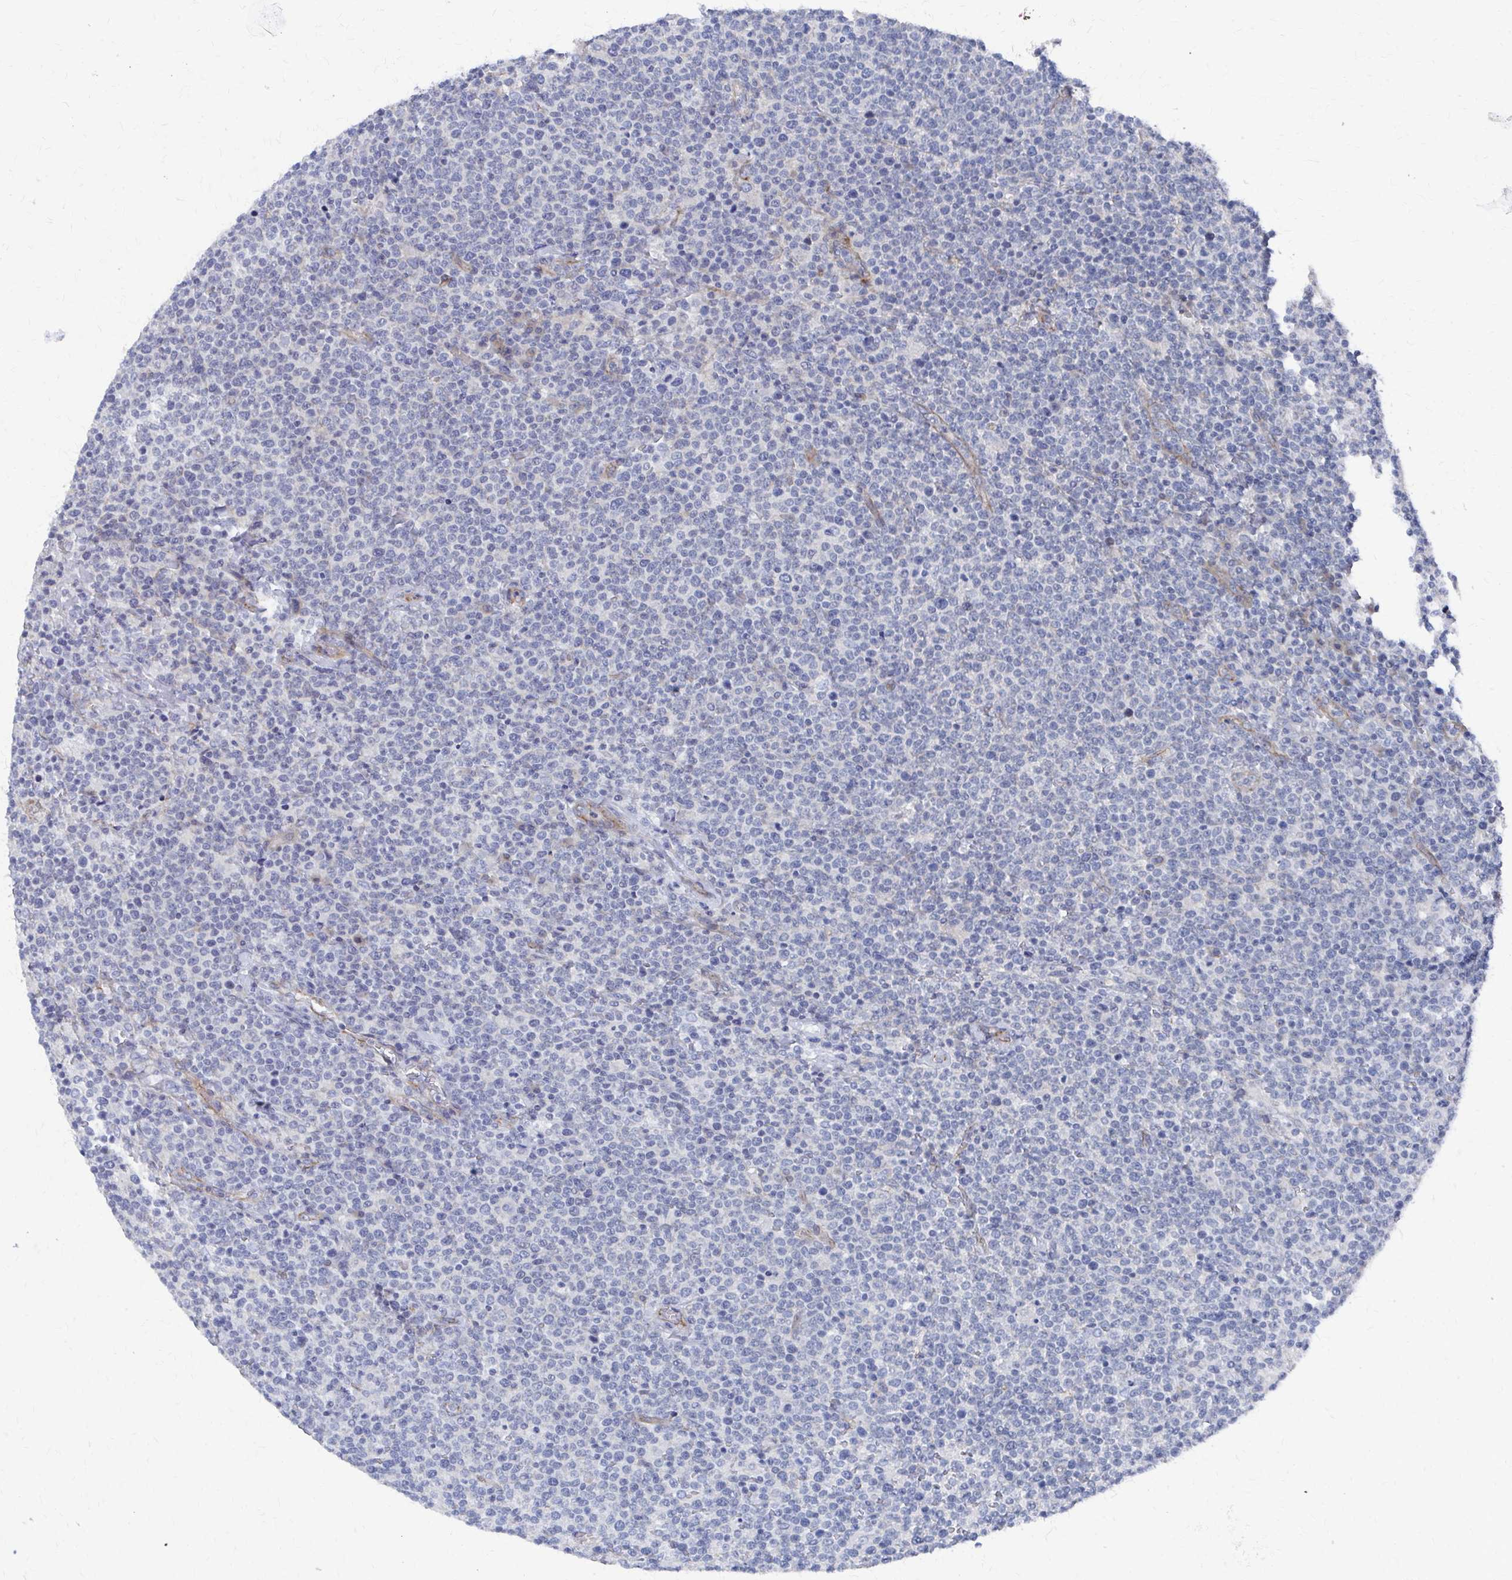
{"staining": {"intensity": "negative", "quantity": "none", "location": "none"}, "tissue": "lymphoma", "cell_type": "Tumor cells", "image_type": "cancer", "snomed": [{"axis": "morphology", "description": "Malignant lymphoma, non-Hodgkin's type, High grade"}, {"axis": "topography", "description": "Lymph node"}], "caption": "Lymphoma stained for a protein using immunohistochemistry shows no staining tumor cells.", "gene": "PLEKHG7", "patient": {"sex": "male", "age": 61}}